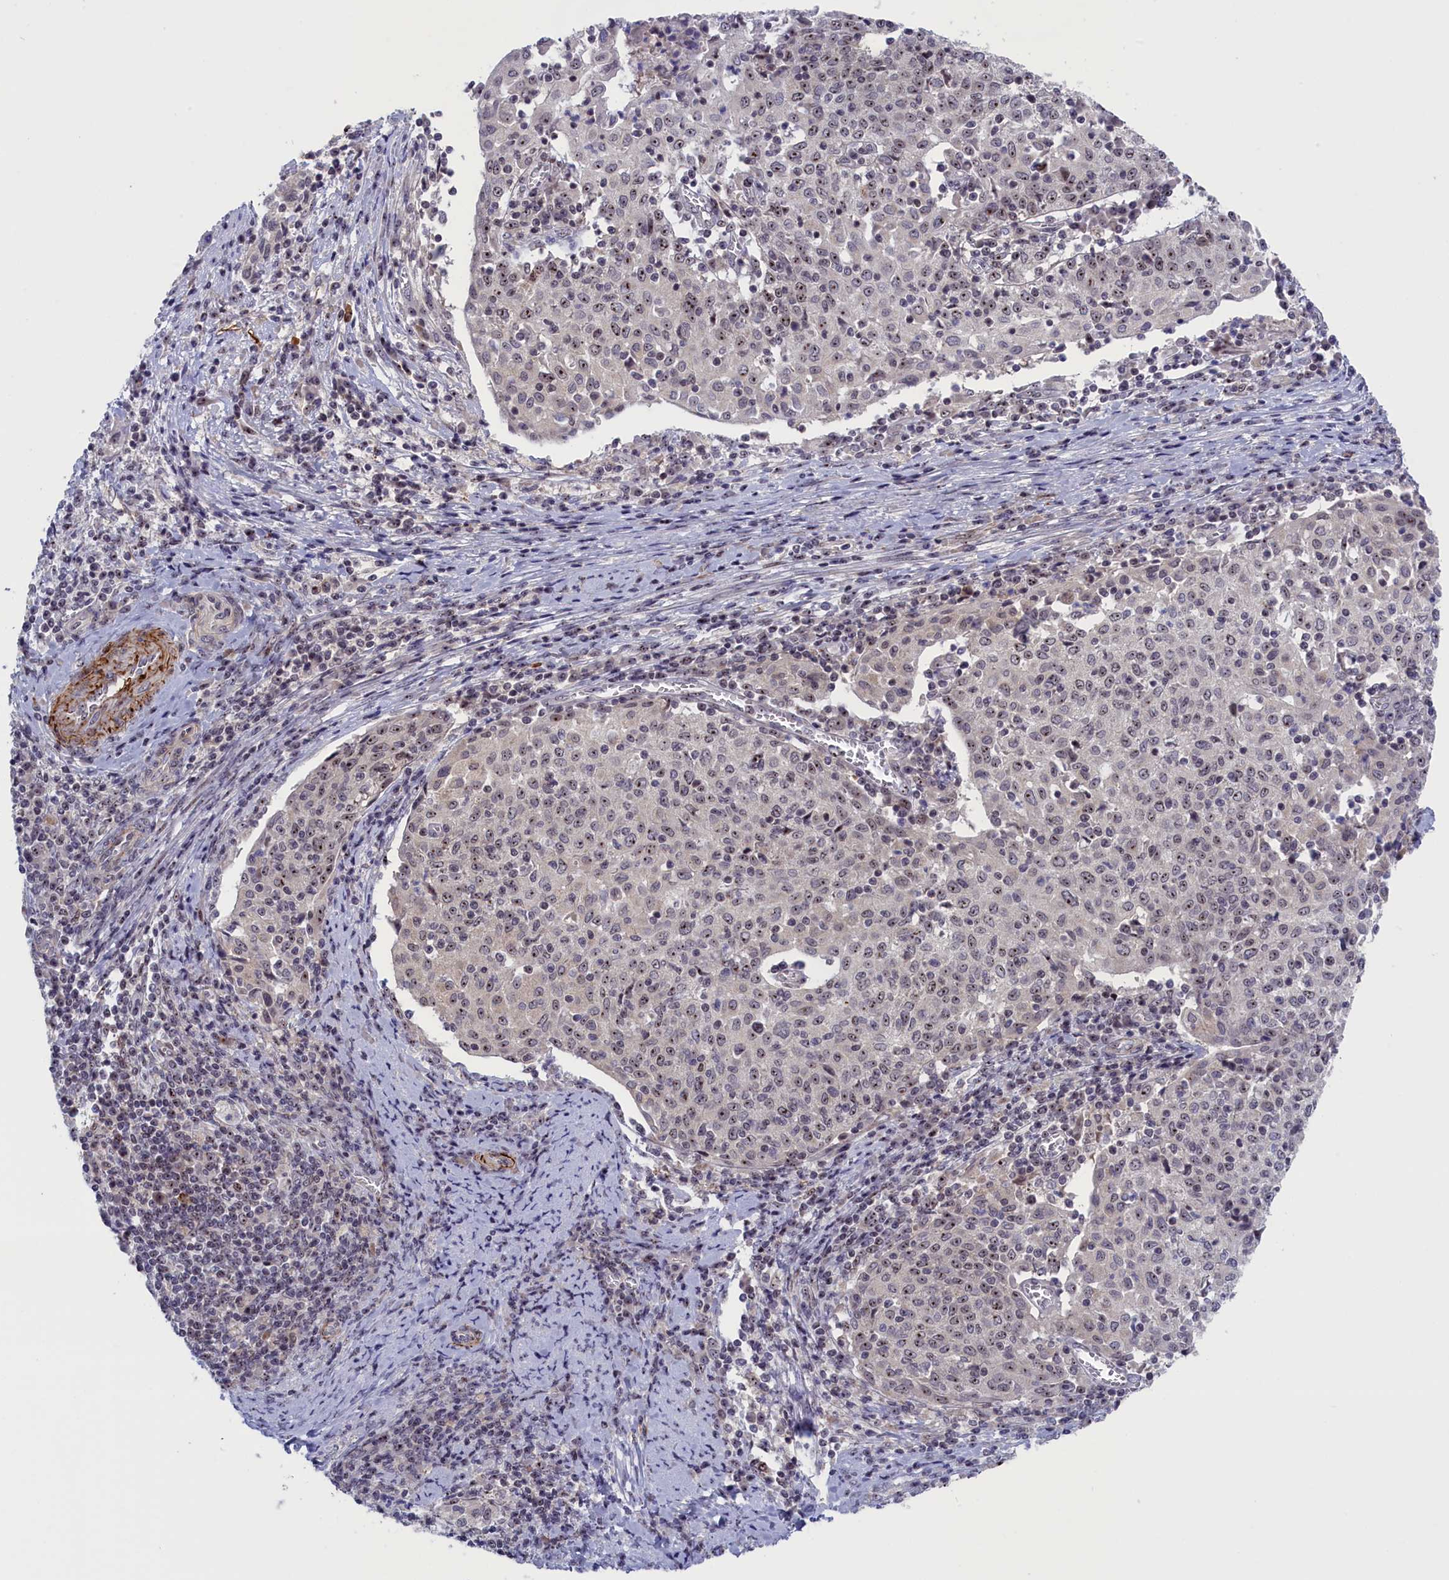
{"staining": {"intensity": "weak", "quantity": "25%-75%", "location": "nuclear"}, "tissue": "cervical cancer", "cell_type": "Tumor cells", "image_type": "cancer", "snomed": [{"axis": "morphology", "description": "Squamous cell carcinoma, NOS"}, {"axis": "topography", "description": "Cervix"}], "caption": "Immunohistochemical staining of human squamous cell carcinoma (cervical) exhibits low levels of weak nuclear protein positivity in about 25%-75% of tumor cells. Nuclei are stained in blue.", "gene": "PPAN", "patient": {"sex": "female", "age": 52}}